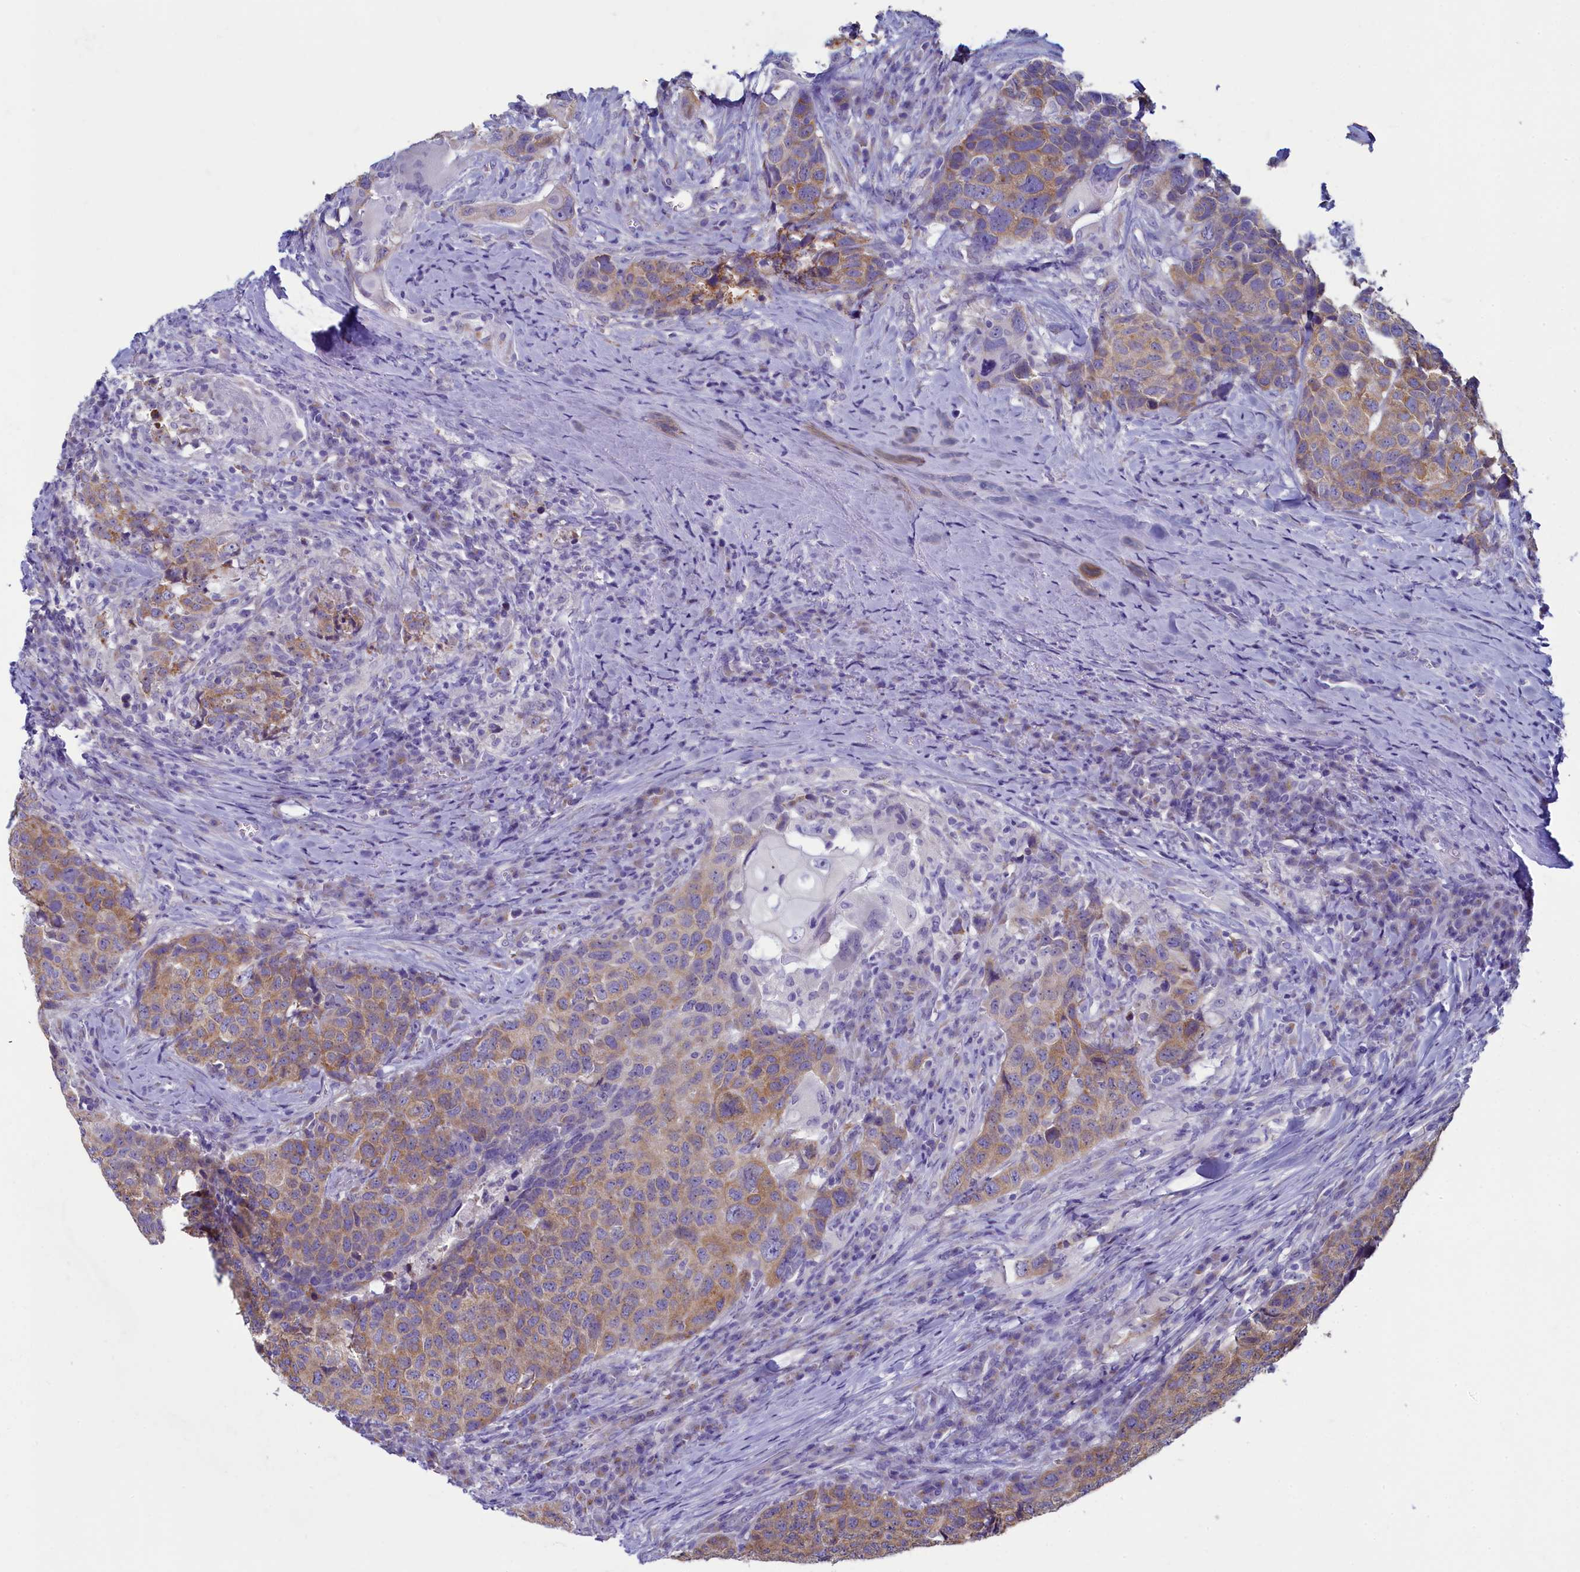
{"staining": {"intensity": "moderate", "quantity": ">75%", "location": "cytoplasmic/membranous"}, "tissue": "head and neck cancer", "cell_type": "Tumor cells", "image_type": "cancer", "snomed": [{"axis": "morphology", "description": "Squamous cell carcinoma, NOS"}, {"axis": "topography", "description": "Head-Neck"}], "caption": "Protein expression analysis of human head and neck squamous cell carcinoma reveals moderate cytoplasmic/membranous positivity in about >75% of tumor cells.", "gene": "SKA3", "patient": {"sex": "male", "age": 66}}